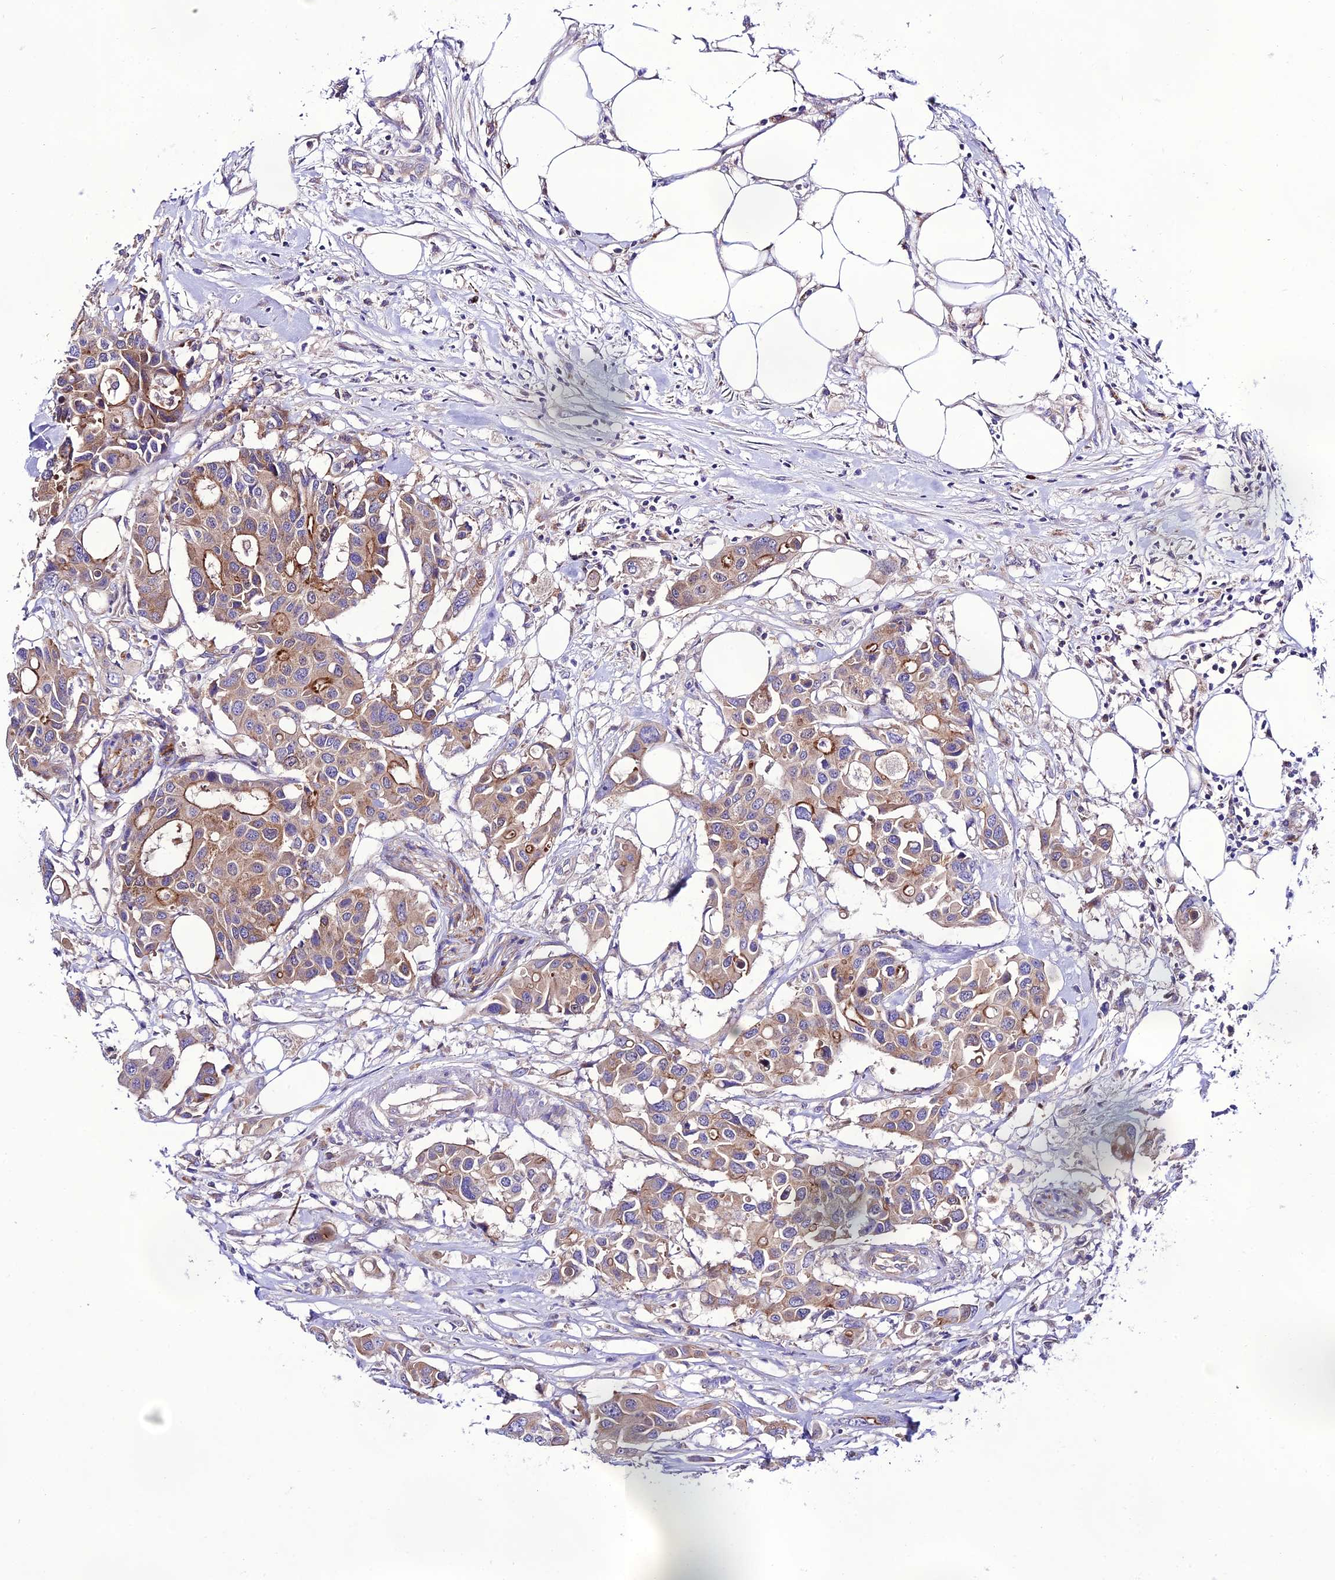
{"staining": {"intensity": "moderate", "quantity": ">75%", "location": "cytoplasmic/membranous"}, "tissue": "colorectal cancer", "cell_type": "Tumor cells", "image_type": "cancer", "snomed": [{"axis": "morphology", "description": "Adenocarcinoma, NOS"}, {"axis": "topography", "description": "Colon"}], "caption": "Immunohistochemical staining of colorectal cancer demonstrates medium levels of moderate cytoplasmic/membranous protein positivity in approximately >75% of tumor cells. The protein is stained brown, and the nuclei are stained in blue (DAB (3,3'-diaminobenzidine) IHC with brightfield microscopy, high magnification).", "gene": "LACTB2", "patient": {"sex": "male", "age": 77}}